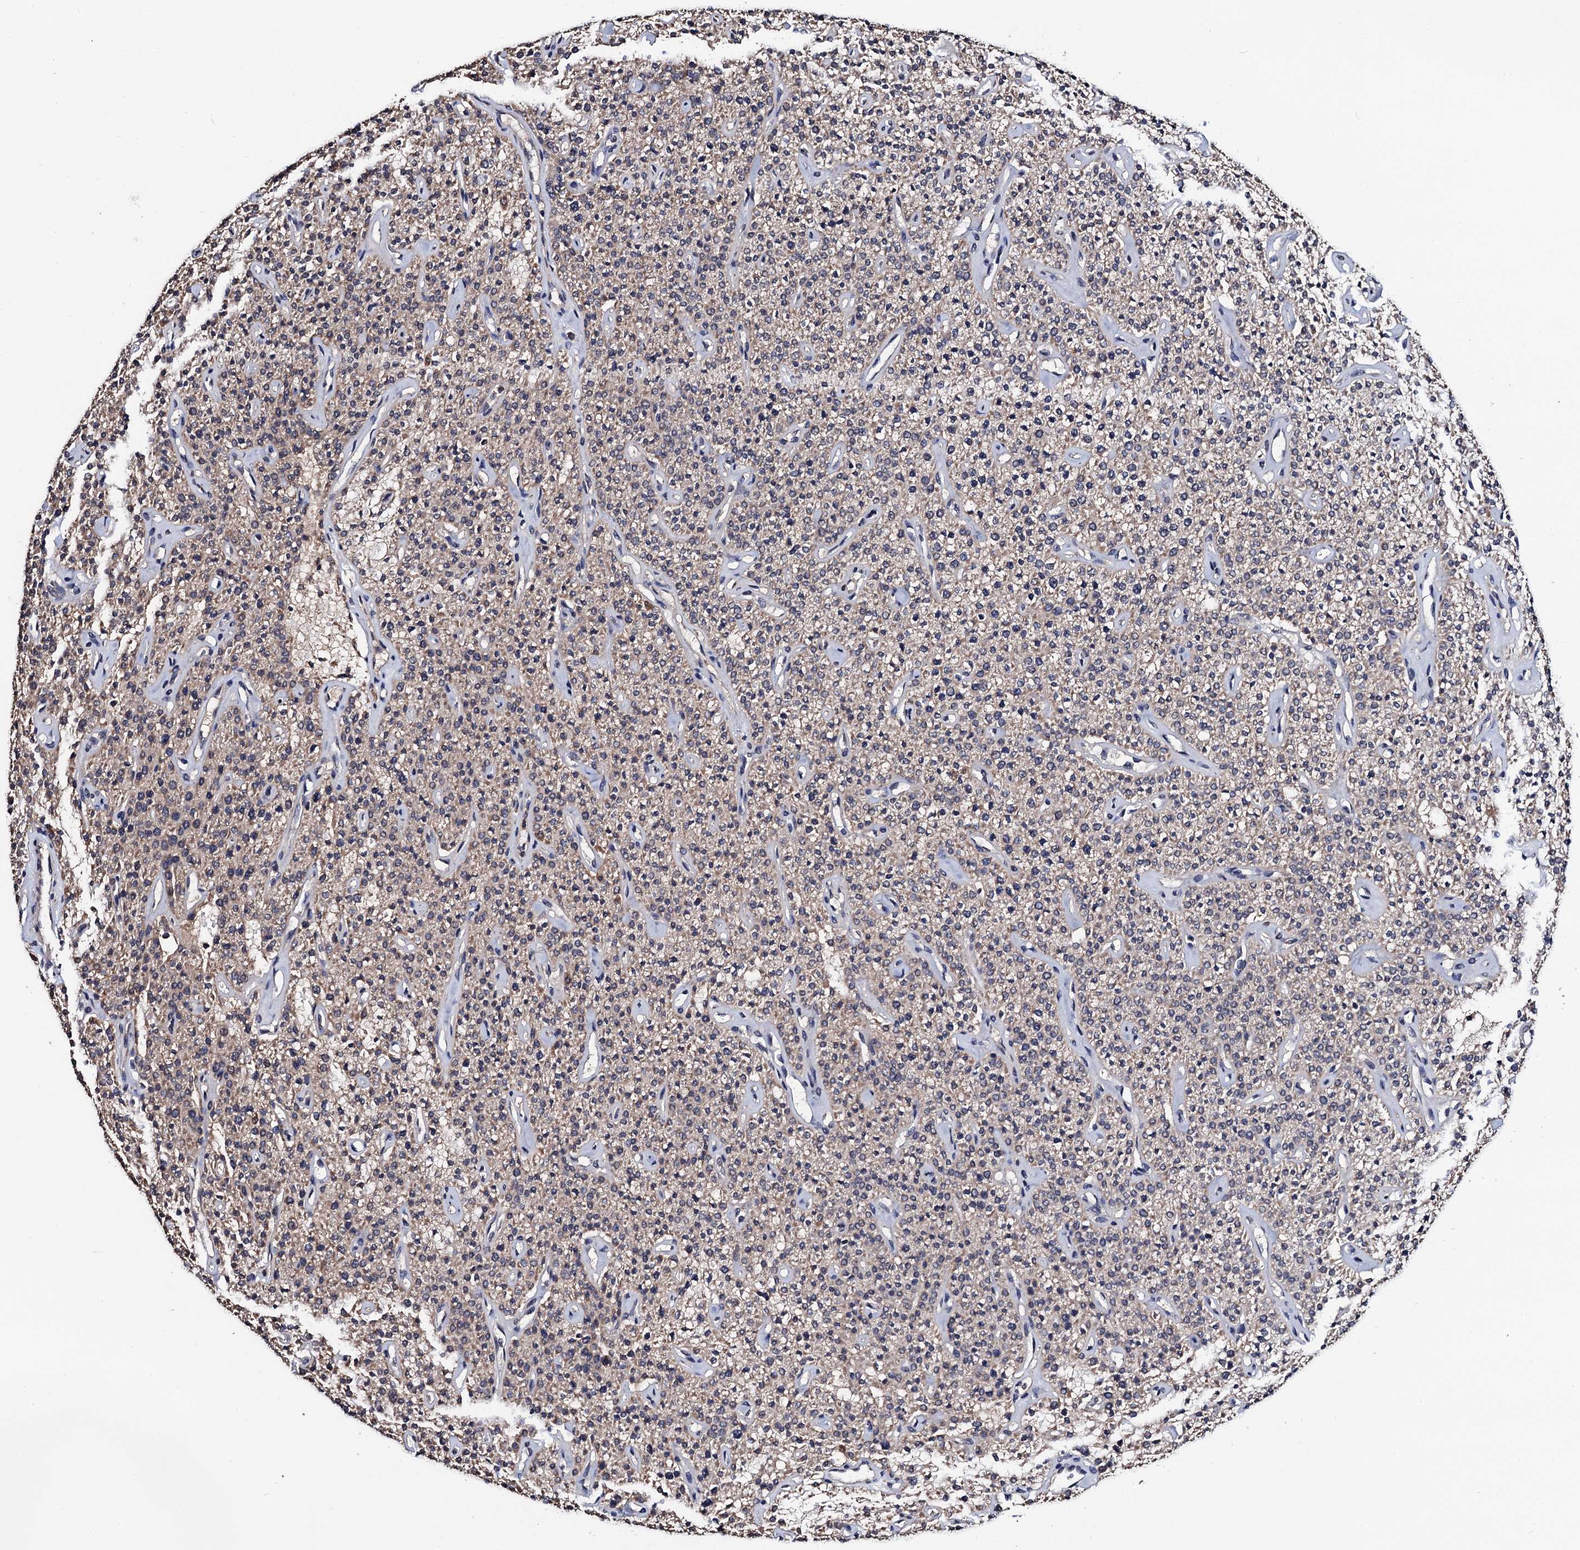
{"staining": {"intensity": "moderate", "quantity": "25%-75%", "location": "cytoplasmic/membranous"}, "tissue": "parathyroid gland", "cell_type": "Glandular cells", "image_type": "normal", "snomed": [{"axis": "morphology", "description": "Normal tissue, NOS"}, {"axis": "topography", "description": "Parathyroid gland"}], "caption": "Moderate cytoplasmic/membranous staining is appreciated in approximately 25%-75% of glandular cells in normal parathyroid gland. Nuclei are stained in blue.", "gene": "RGS11", "patient": {"sex": "male", "age": 46}}